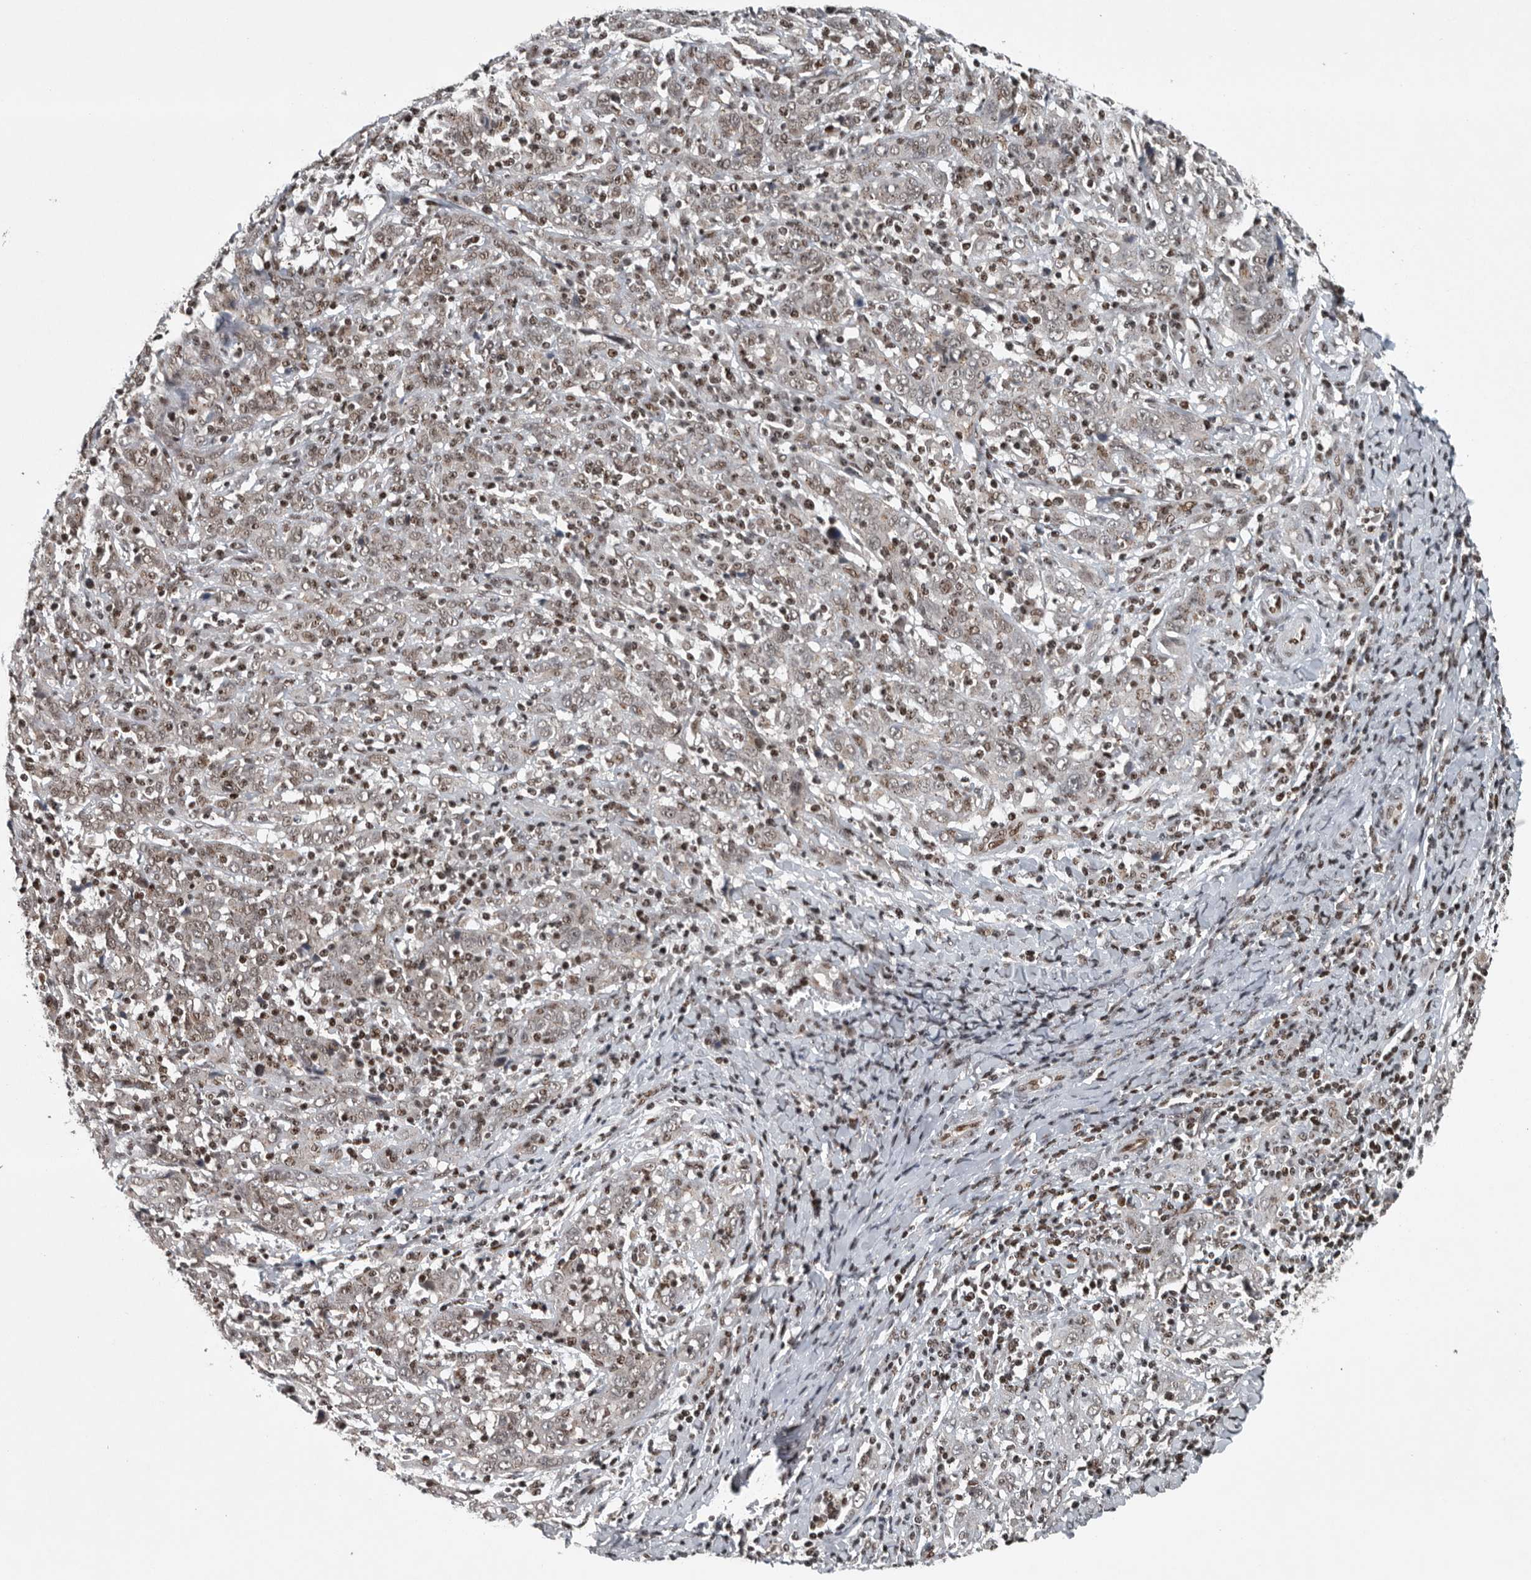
{"staining": {"intensity": "weak", "quantity": ">75%", "location": "nuclear"}, "tissue": "cervical cancer", "cell_type": "Tumor cells", "image_type": "cancer", "snomed": [{"axis": "morphology", "description": "Squamous cell carcinoma, NOS"}, {"axis": "topography", "description": "Cervix"}], "caption": "IHC (DAB (3,3'-diaminobenzidine)) staining of cervical cancer shows weak nuclear protein positivity in approximately >75% of tumor cells.", "gene": "SENP7", "patient": {"sex": "female", "age": 46}}